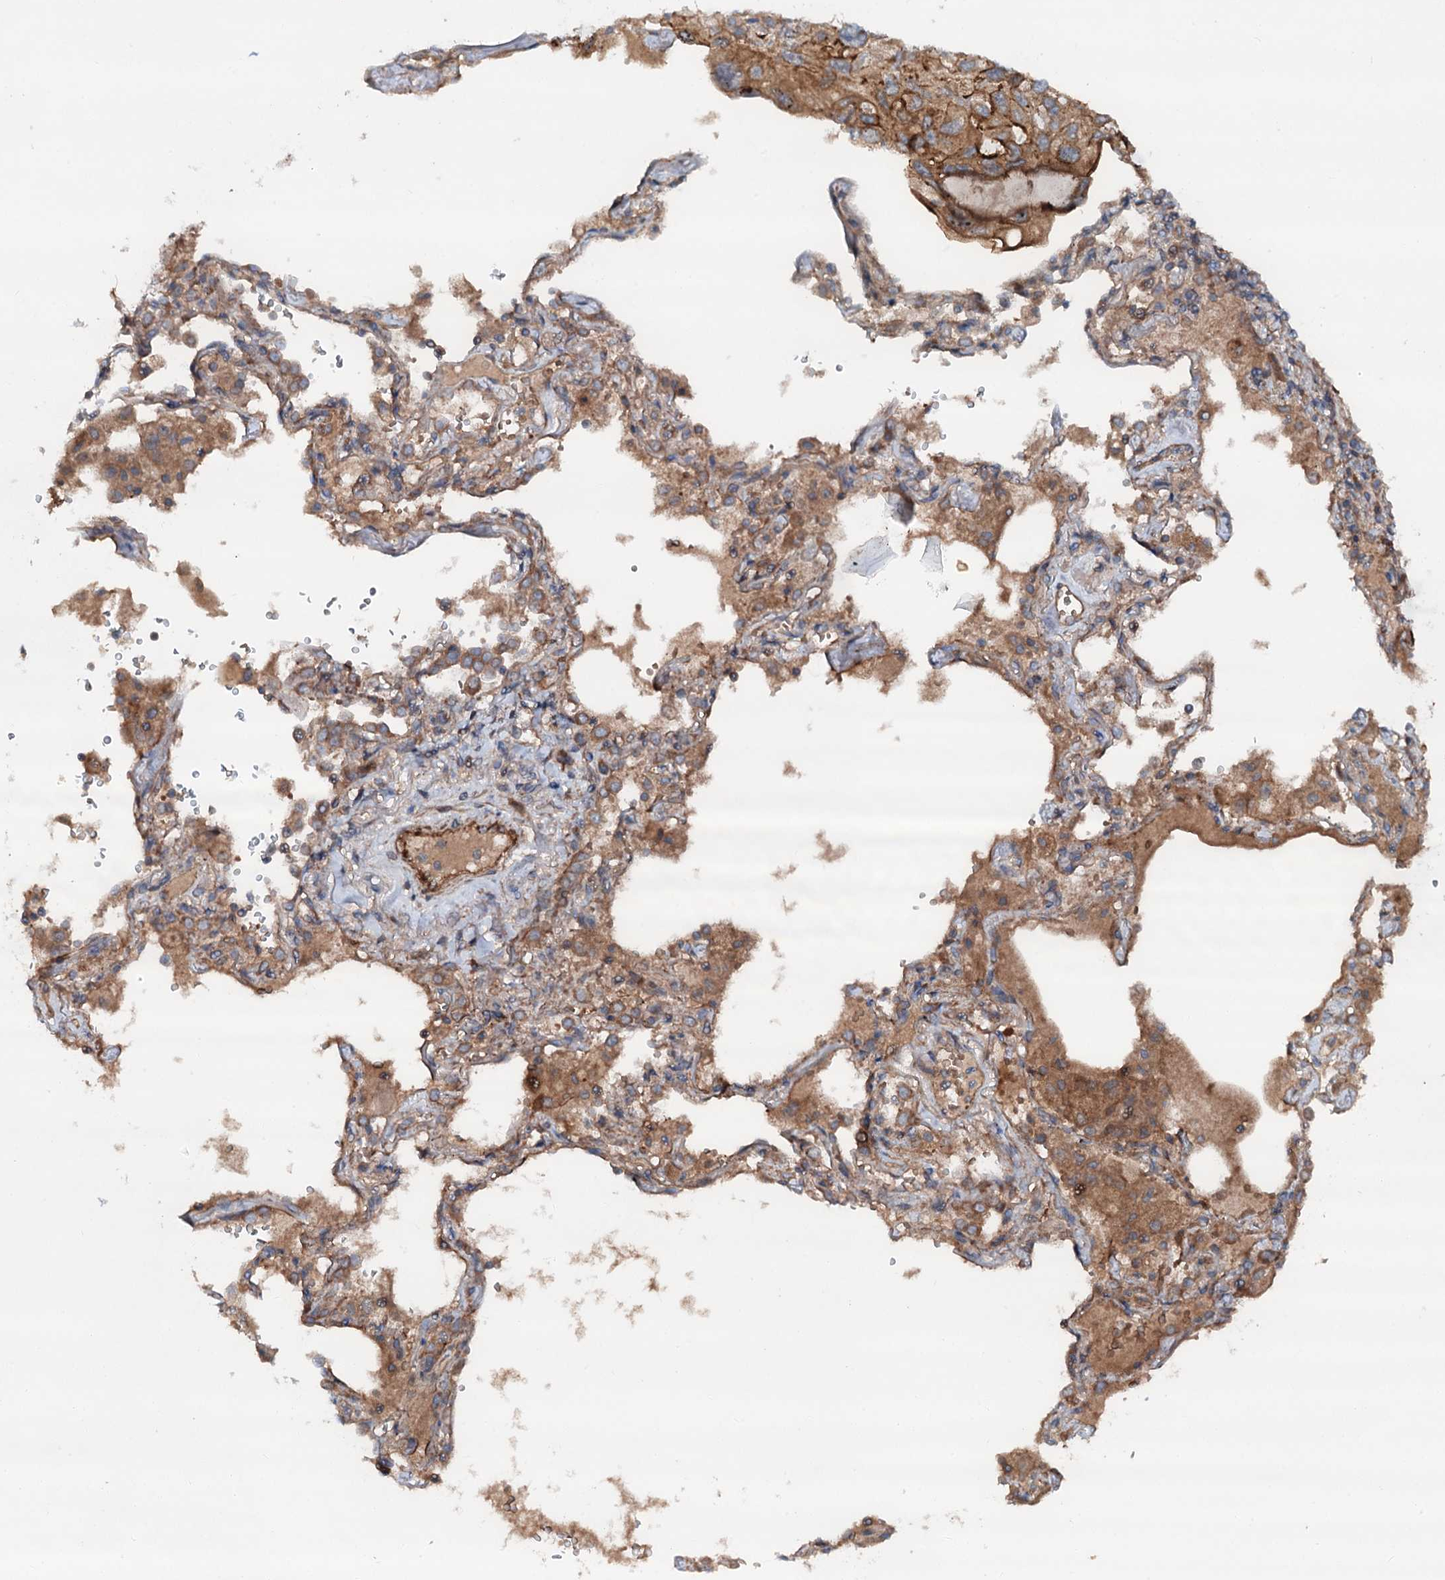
{"staining": {"intensity": "moderate", "quantity": ">75%", "location": "cytoplasmic/membranous"}, "tissue": "lung cancer", "cell_type": "Tumor cells", "image_type": "cancer", "snomed": [{"axis": "morphology", "description": "Squamous cell carcinoma, NOS"}, {"axis": "topography", "description": "Lung"}], "caption": "A photomicrograph showing moderate cytoplasmic/membranous positivity in about >75% of tumor cells in lung cancer (squamous cell carcinoma), as visualized by brown immunohistochemical staining.", "gene": "ADGRG4", "patient": {"sex": "female", "age": 73}}